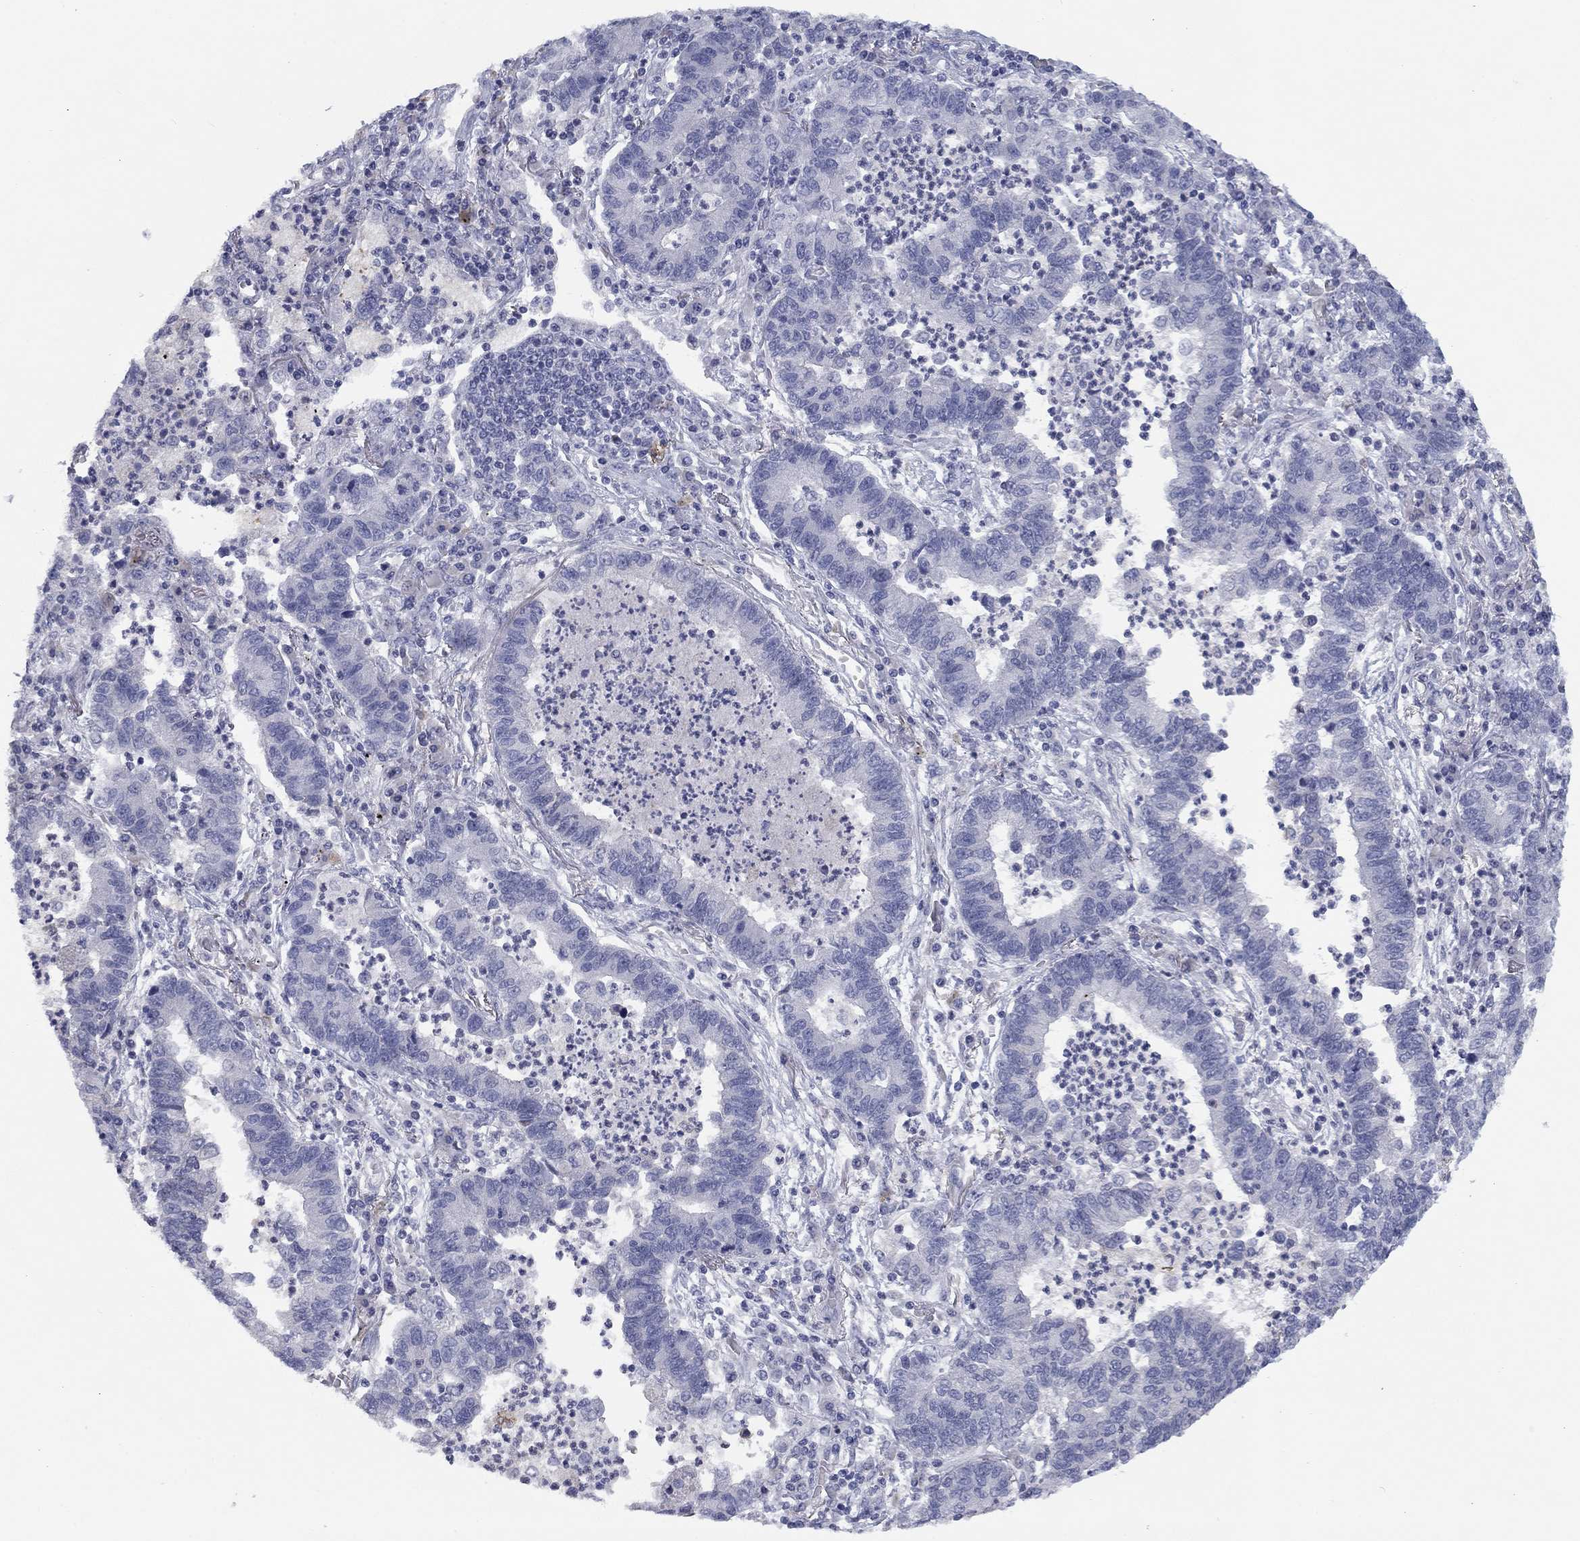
{"staining": {"intensity": "negative", "quantity": "none", "location": "none"}, "tissue": "lung cancer", "cell_type": "Tumor cells", "image_type": "cancer", "snomed": [{"axis": "morphology", "description": "Adenocarcinoma, NOS"}, {"axis": "topography", "description": "Lung"}], "caption": "IHC micrograph of neoplastic tissue: lung cancer stained with DAB exhibits no significant protein staining in tumor cells. (DAB (3,3'-diaminobenzidine) immunohistochemistry (IHC) visualized using brightfield microscopy, high magnification).", "gene": "CALB1", "patient": {"sex": "female", "age": 57}}